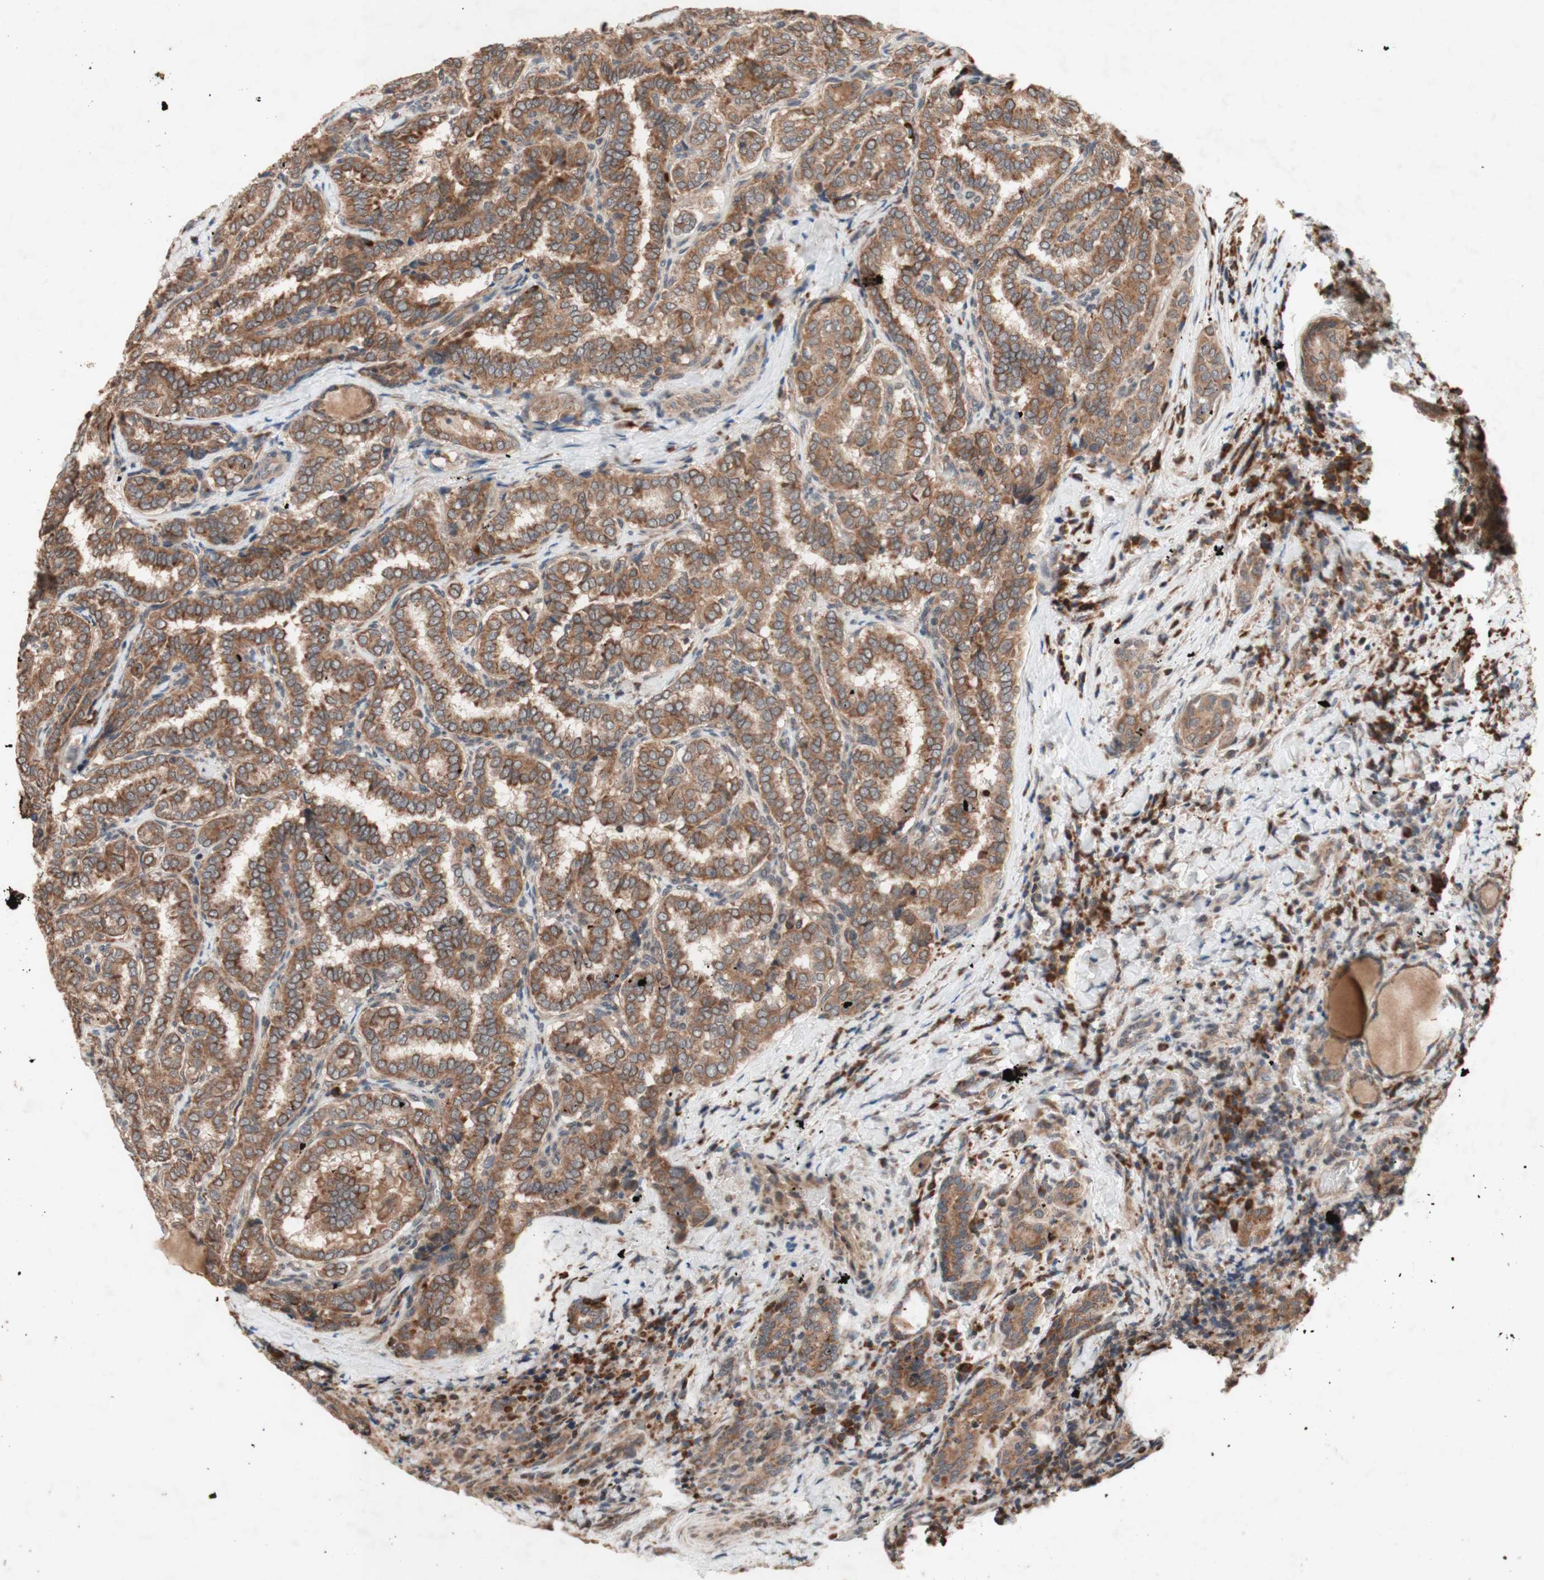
{"staining": {"intensity": "moderate", "quantity": ">75%", "location": "cytoplasmic/membranous"}, "tissue": "thyroid cancer", "cell_type": "Tumor cells", "image_type": "cancer", "snomed": [{"axis": "morphology", "description": "Normal tissue, NOS"}, {"axis": "morphology", "description": "Papillary adenocarcinoma, NOS"}, {"axis": "topography", "description": "Thyroid gland"}], "caption": "A photomicrograph showing moderate cytoplasmic/membranous staining in approximately >75% of tumor cells in thyroid cancer (papillary adenocarcinoma), as visualized by brown immunohistochemical staining.", "gene": "DDOST", "patient": {"sex": "female", "age": 30}}